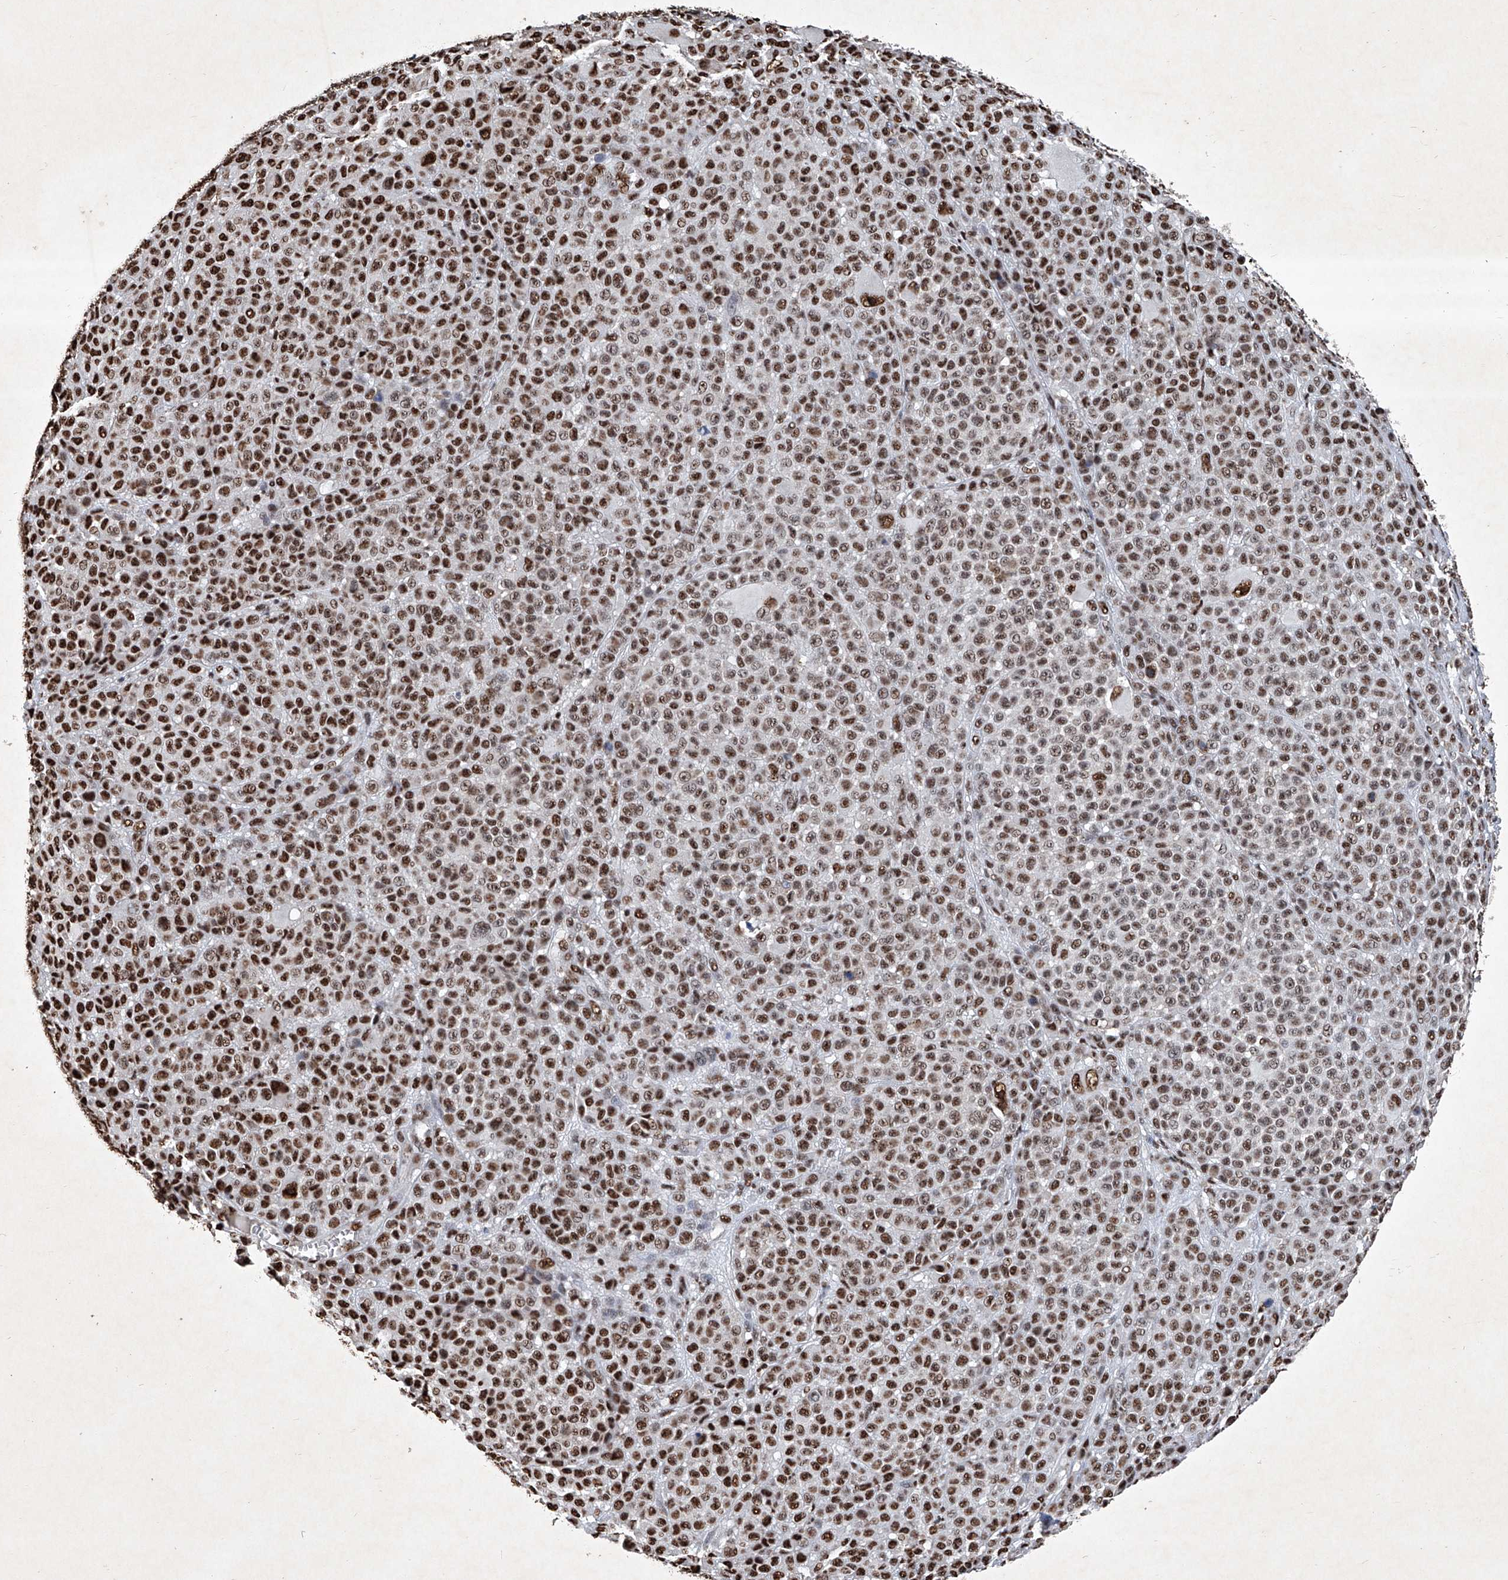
{"staining": {"intensity": "moderate", "quantity": ">75%", "location": "nuclear"}, "tissue": "melanoma", "cell_type": "Tumor cells", "image_type": "cancer", "snomed": [{"axis": "morphology", "description": "Malignant melanoma, NOS"}, {"axis": "topography", "description": "Skin"}], "caption": "A medium amount of moderate nuclear expression is identified in about >75% of tumor cells in melanoma tissue.", "gene": "DDX39B", "patient": {"sex": "female", "age": 94}}